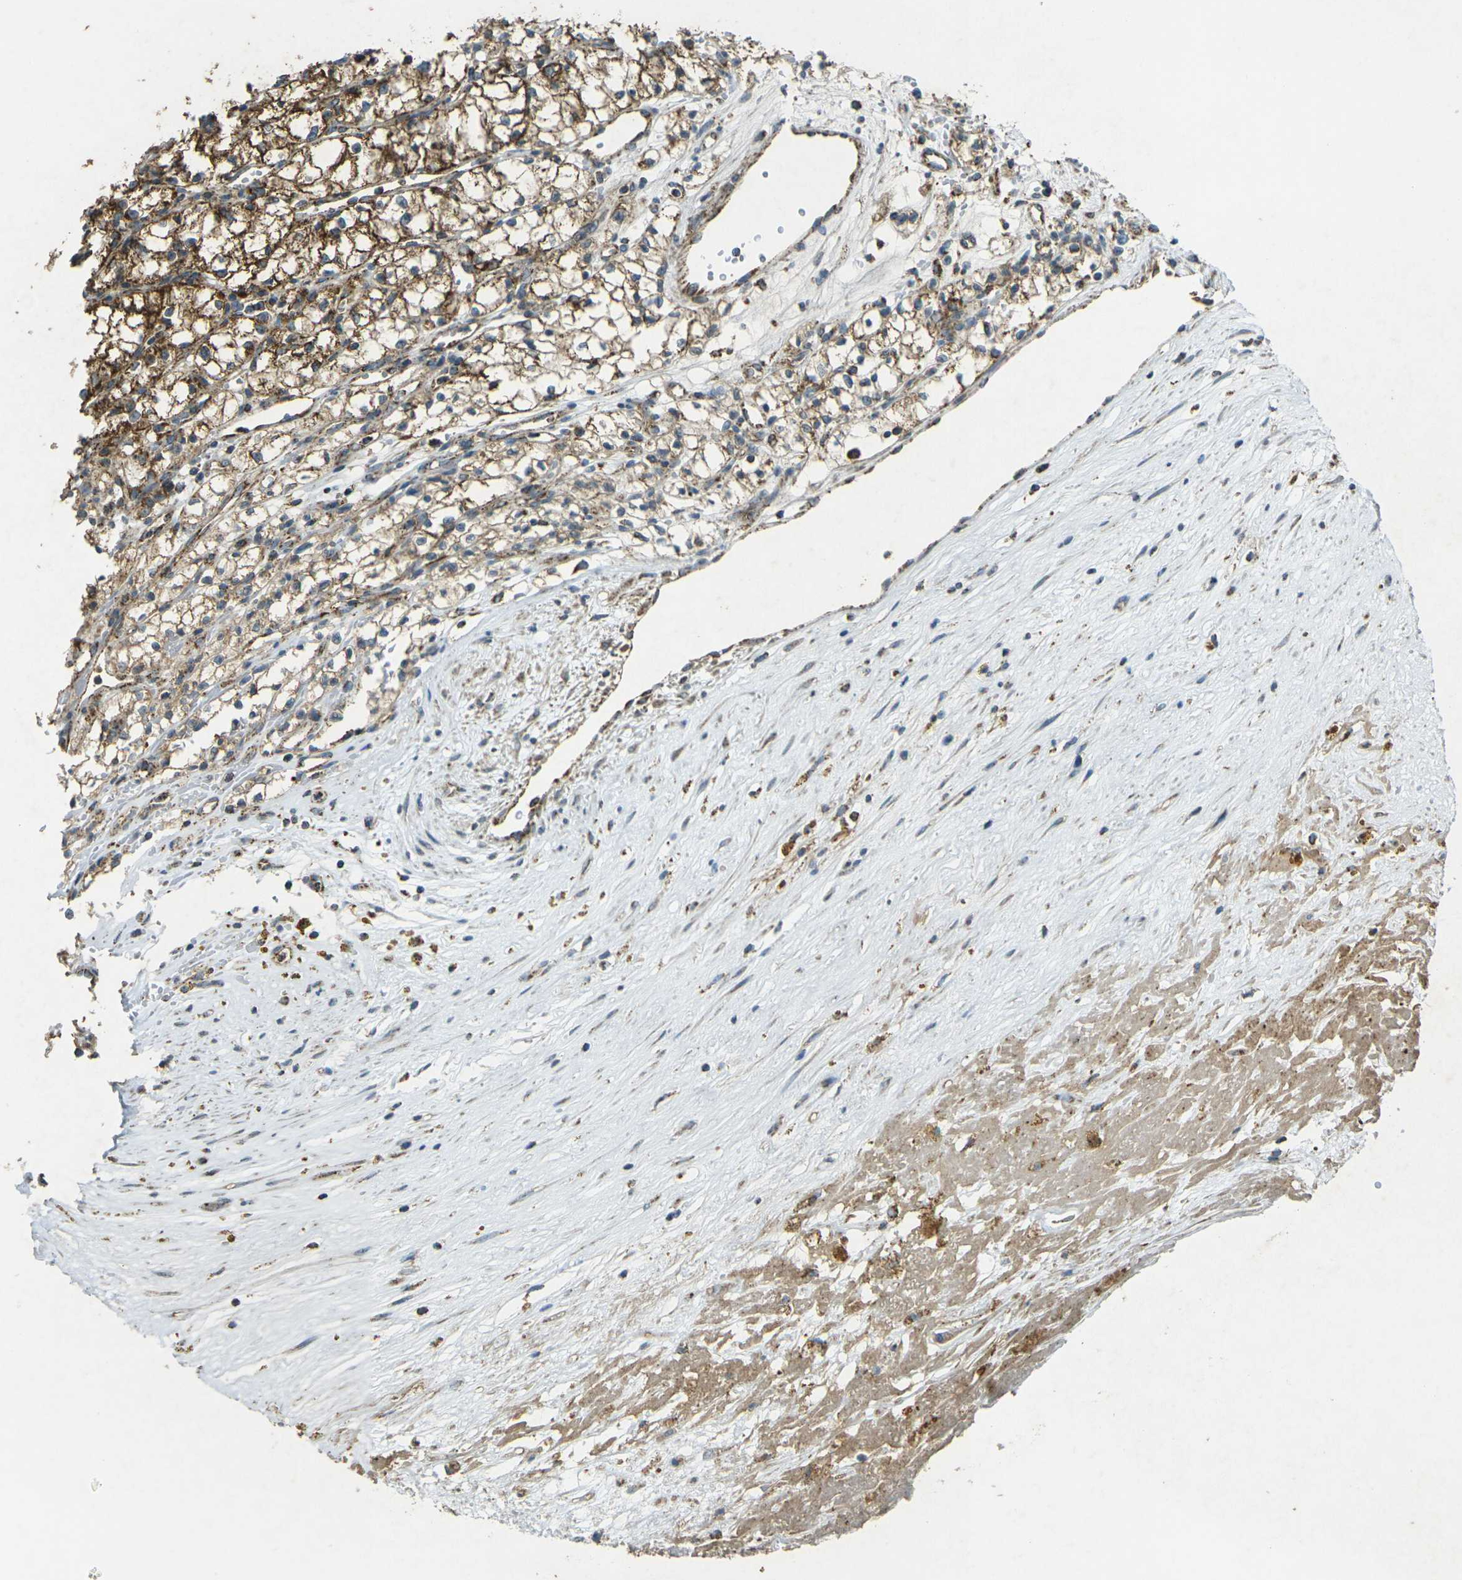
{"staining": {"intensity": "strong", "quantity": ">75%", "location": "cytoplasmic/membranous"}, "tissue": "renal cancer", "cell_type": "Tumor cells", "image_type": "cancer", "snomed": [{"axis": "morphology", "description": "Normal tissue, NOS"}, {"axis": "morphology", "description": "Adenocarcinoma, NOS"}, {"axis": "topography", "description": "Kidney"}], "caption": "The image demonstrates staining of renal cancer (adenocarcinoma), revealing strong cytoplasmic/membranous protein staining (brown color) within tumor cells.", "gene": "IGF1R", "patient": {"sex": "male", "age": 59}}